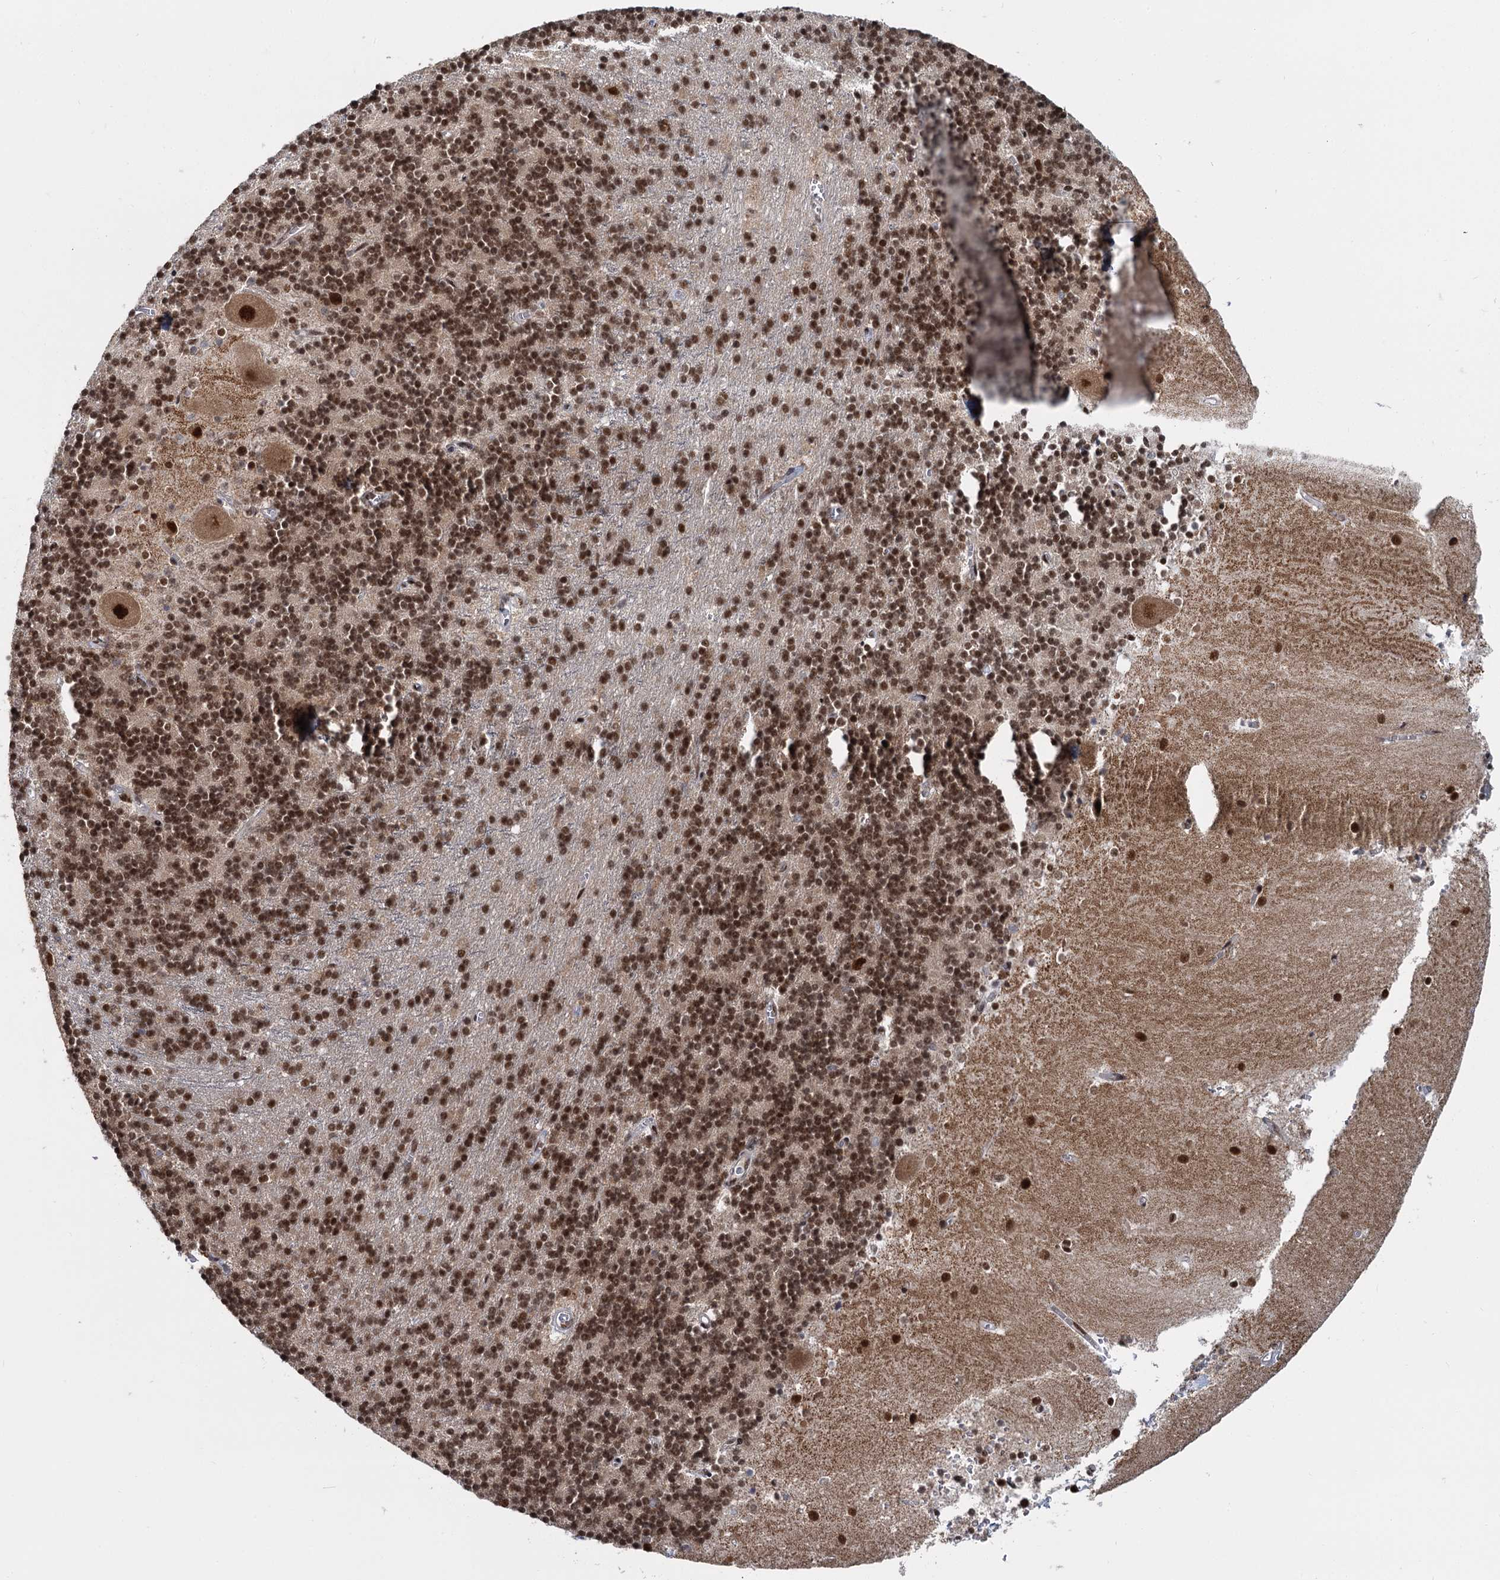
{"staining": {"intensity": "moderate", "quantity": ">75%", "location": "nuclear"}, "tissue": "cerebellum", "cell_type": "Cells in granular layer", "image_type": "normal", "snomed": [{"axis": "morphology", "description": "Normal tissue, NOS"}, {"axis": "topography", "description": "Cerebellum"}], "caption": "Approximately >75% of cells in granular layer in unremarkable human cerebellum reveal moderate nuclear protein staining as visualized by brown immunohistochemical staining.", "gene": "WBP4", "patient": {"sex": "male", "age": 54}}